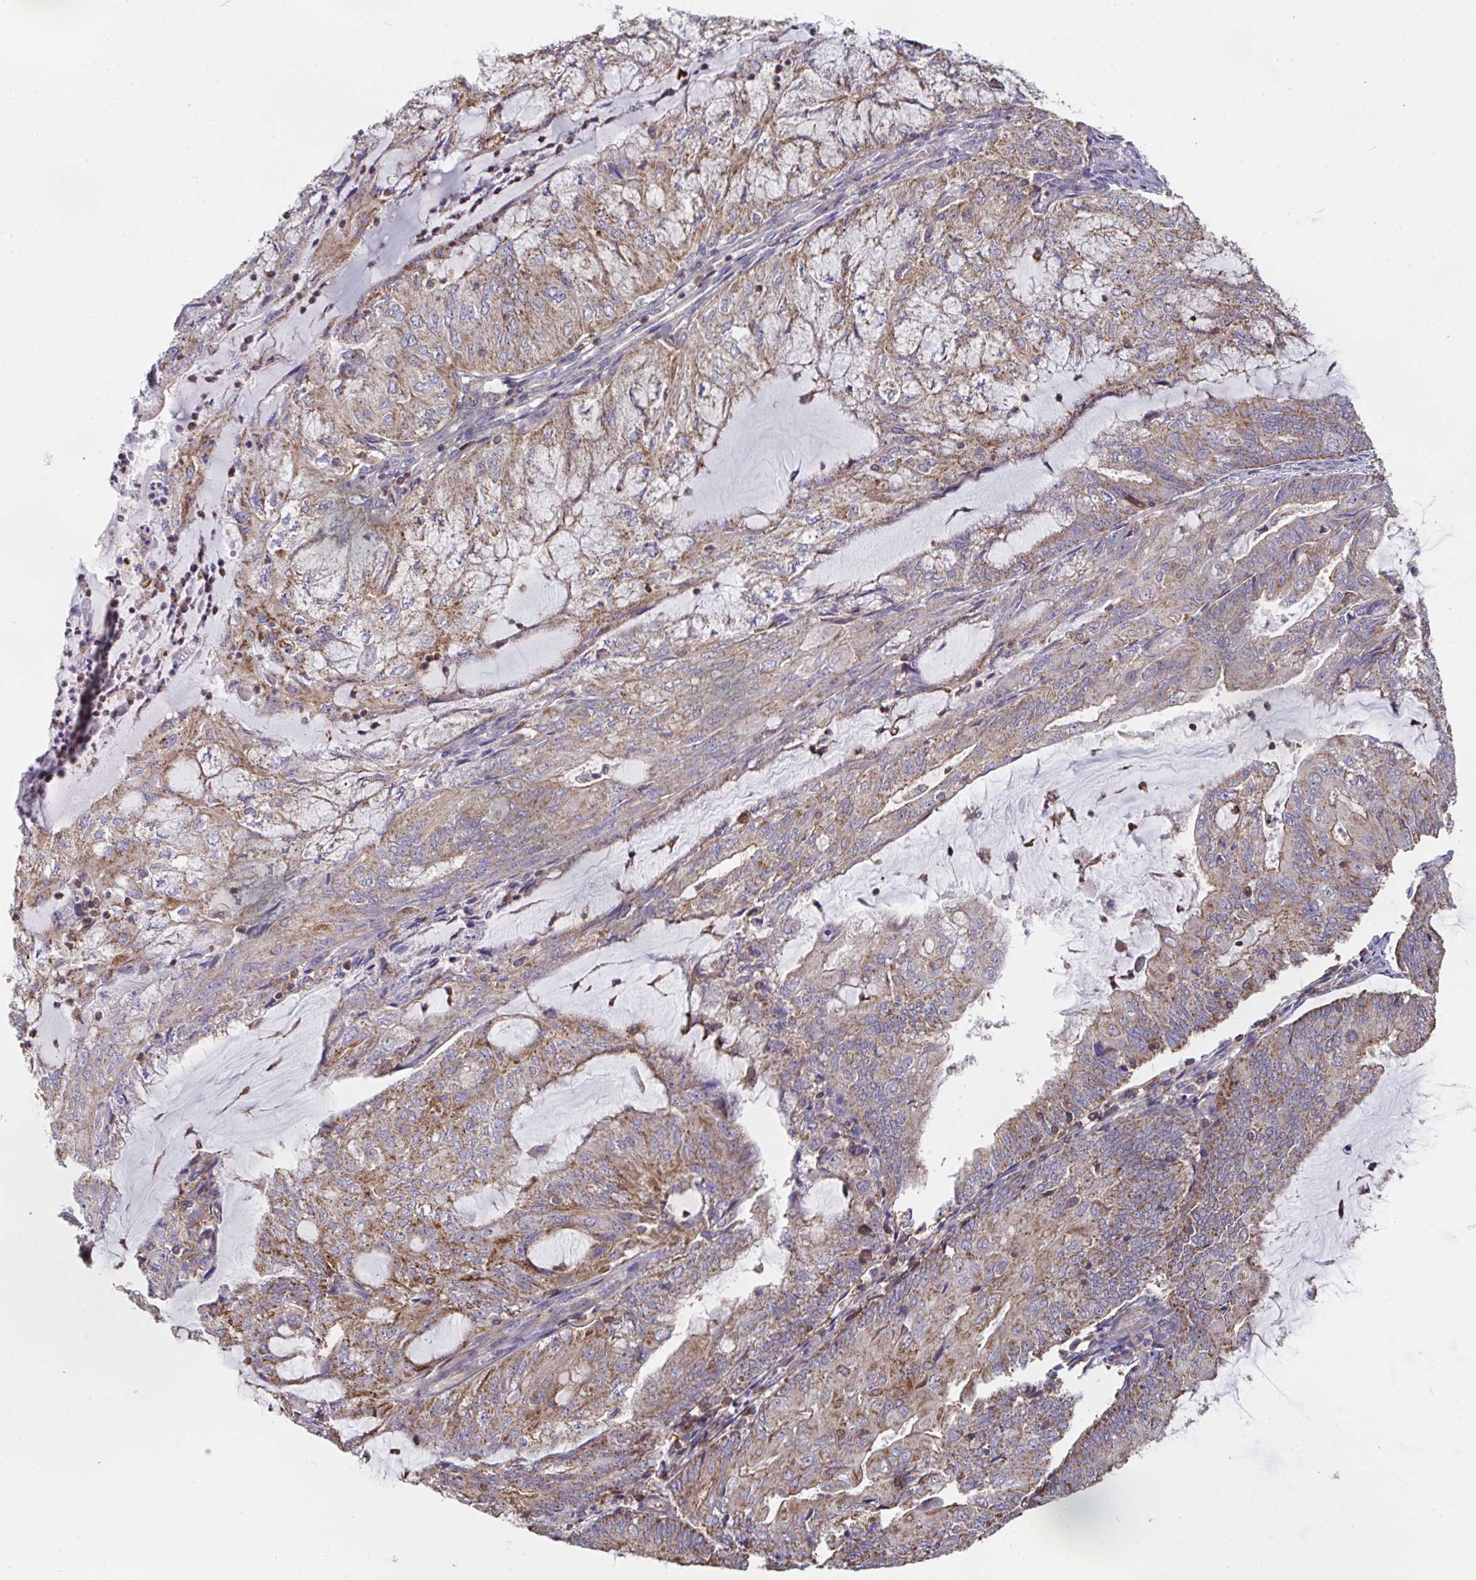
{"staining": {"intensity": "moderate", "quantity": ">75%", "location": "cytoplasmic/membranous"}, "tissue": "endometrial cancer", "cell_type": "Tumor cells", "image_type": "cancer", "snomed": [{"axis": "morphology", "description": "Adenocarcinoma, NOS"}, {"axis": "topography", "description": "Endometrium"}], "caption": "Protein analysis of endometrial cancer tissue displays moderate cytoplasmic/membranous expression in about >75% of tumor cells.", "gene": "DZANK1", "patient": {"sex": "female", "age": 81}}